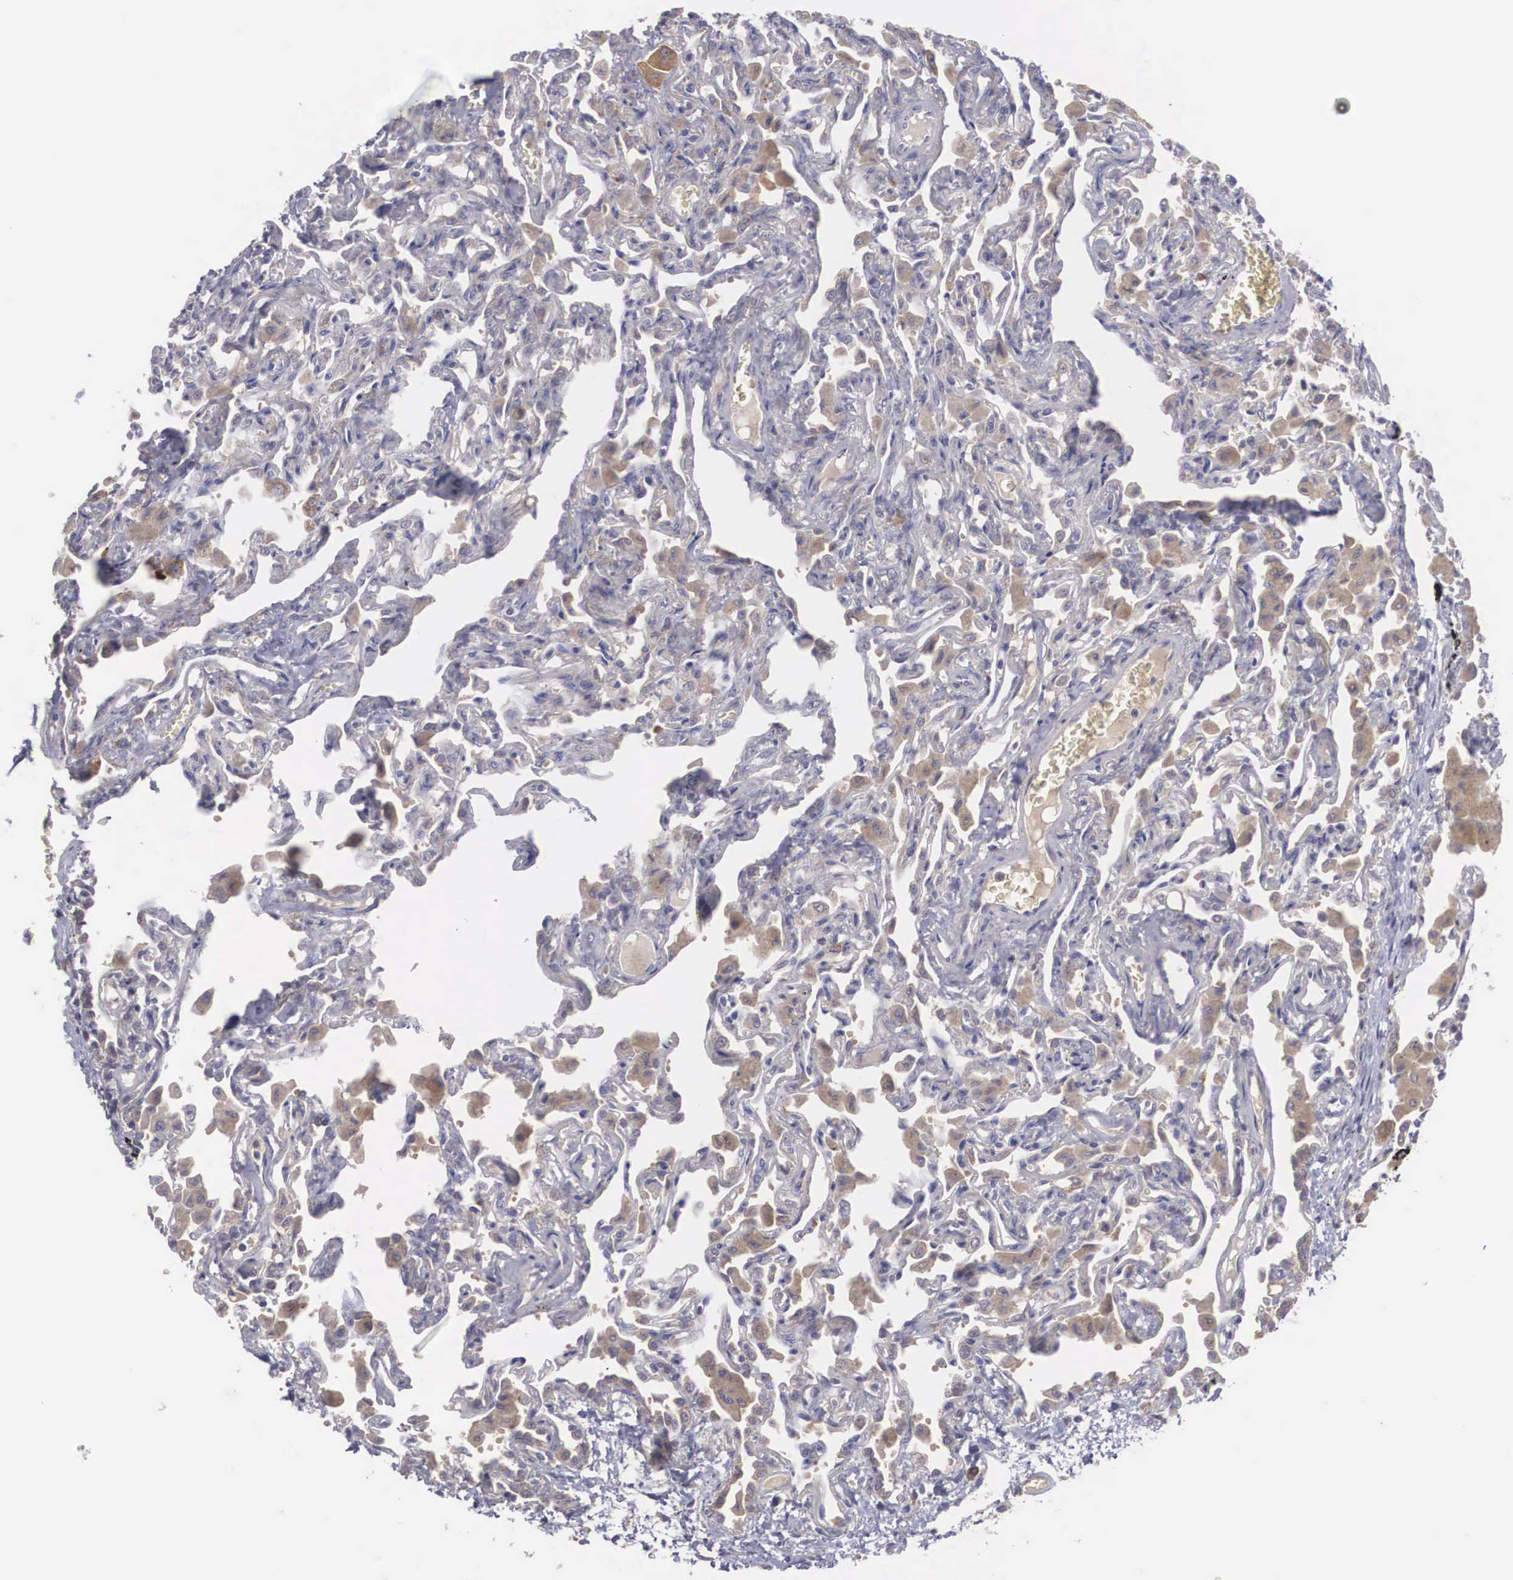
{"staining": {"intensity": "negative", "quantity": "none", "location": "none"}, "tissue": "lung", "cell_type": "Alveolar cells", "image_type": "normal", "snomed": [{"axis": "morphology", "description": "Normal tissue, NOS"}, {"axis": "topography", "description": "Lung"}], "caption": "A histopathology image of lung stained for a protein displays no brown staining in alveolar cells.", "gene": "NREP", "patient": {"sex": "male", "age": 73}}